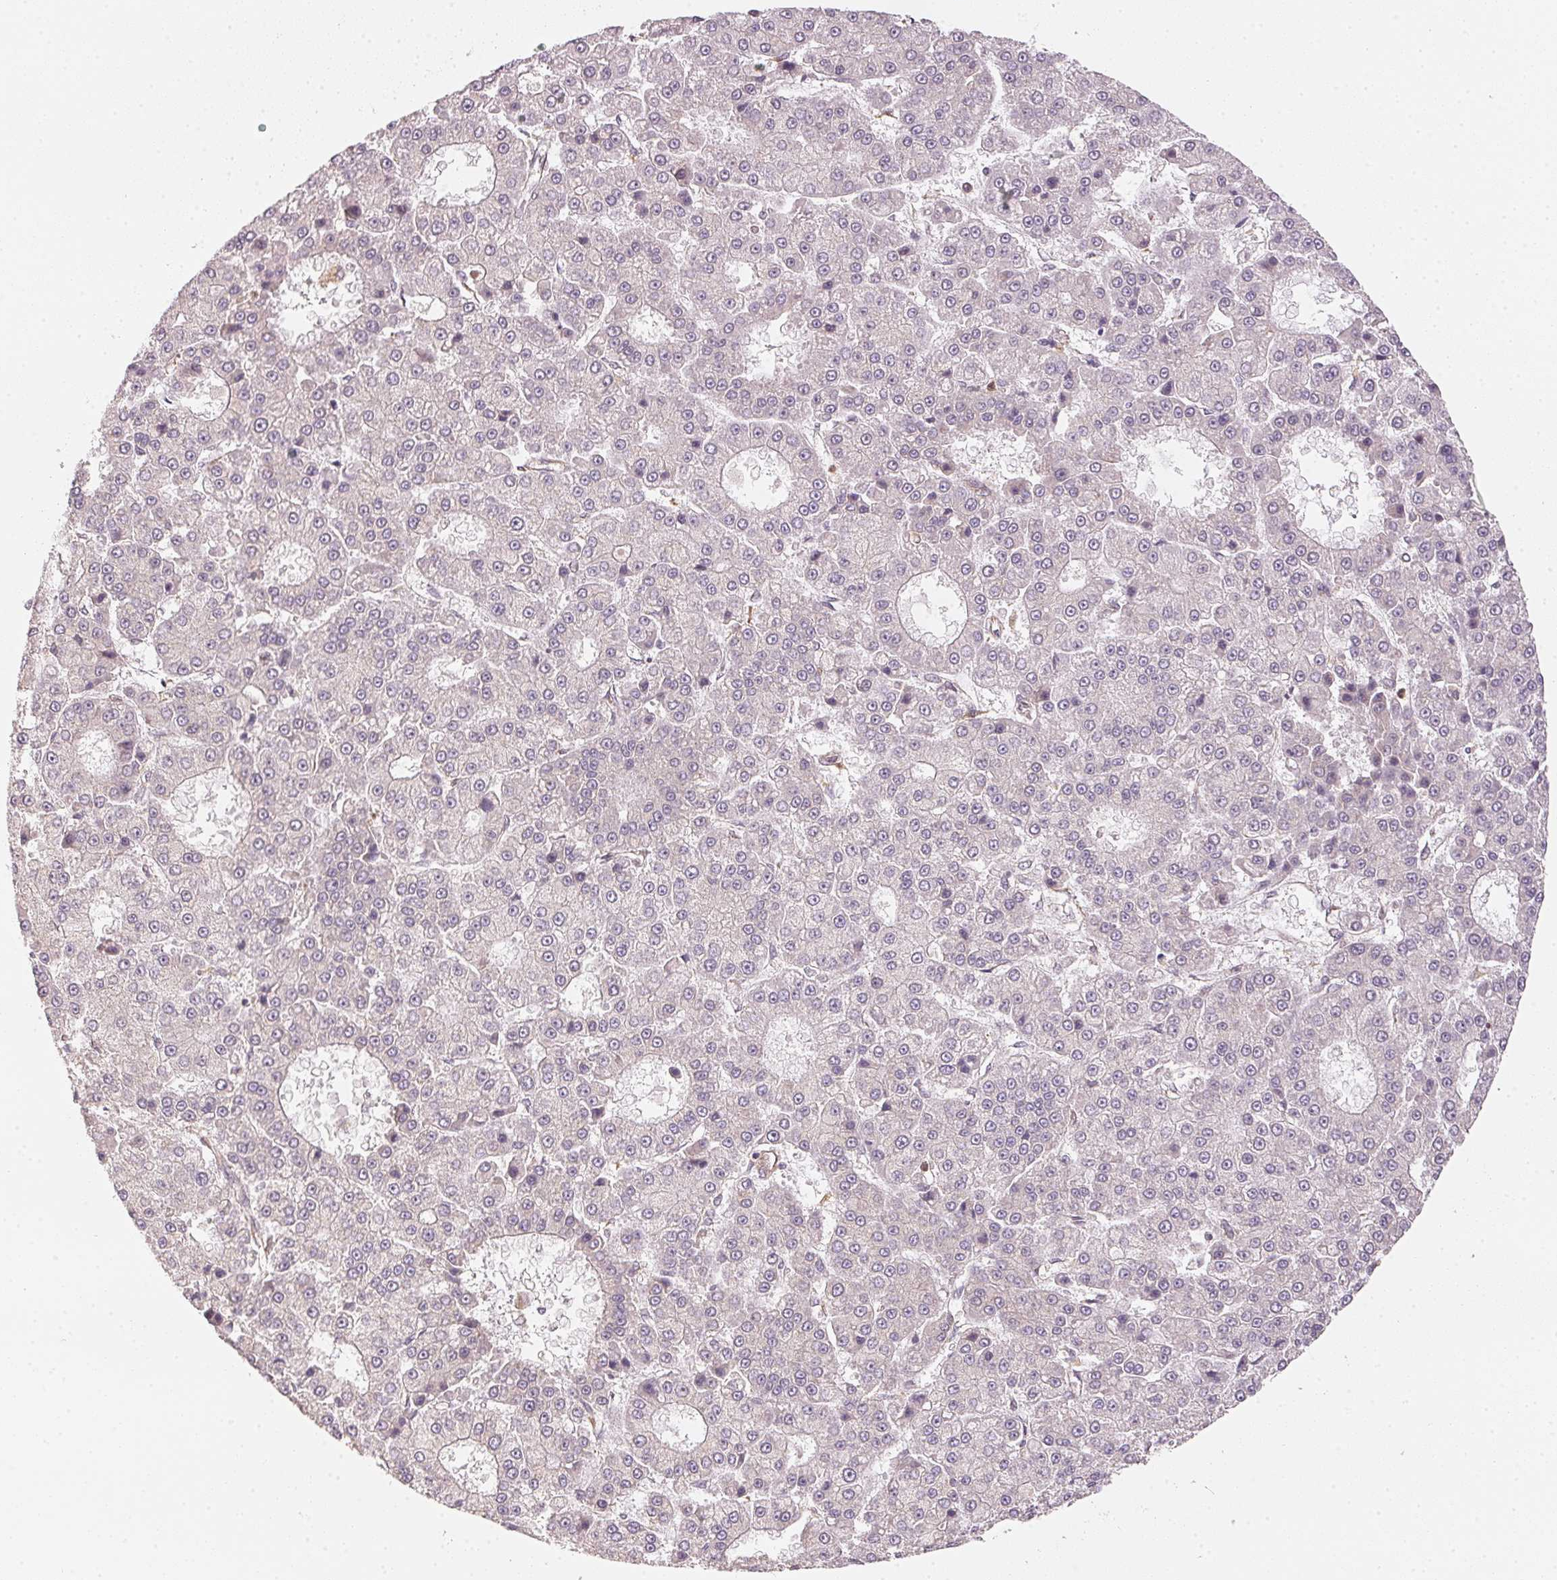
{"staining": {"intensity": "negative", "quantity": "none", "location": "none"}, "tissue": "liver cancer", "cell_type": "Tumor cells", "image_type": "cancer", "snomed": [{"axis": "morphology", "description": "Carcinoma, Hepatocellular, NOS"}, {"axis": "topography", "description": "Liver"}], "caption": "A high-resolution histopathology image shows immunohistochemistry staining of liver cancer (hepatocellular carcinoma), which reveals no significant positivity in tumor cells.", "gene": "STRN4", "patient": {"sex": "male", "age": 70}}